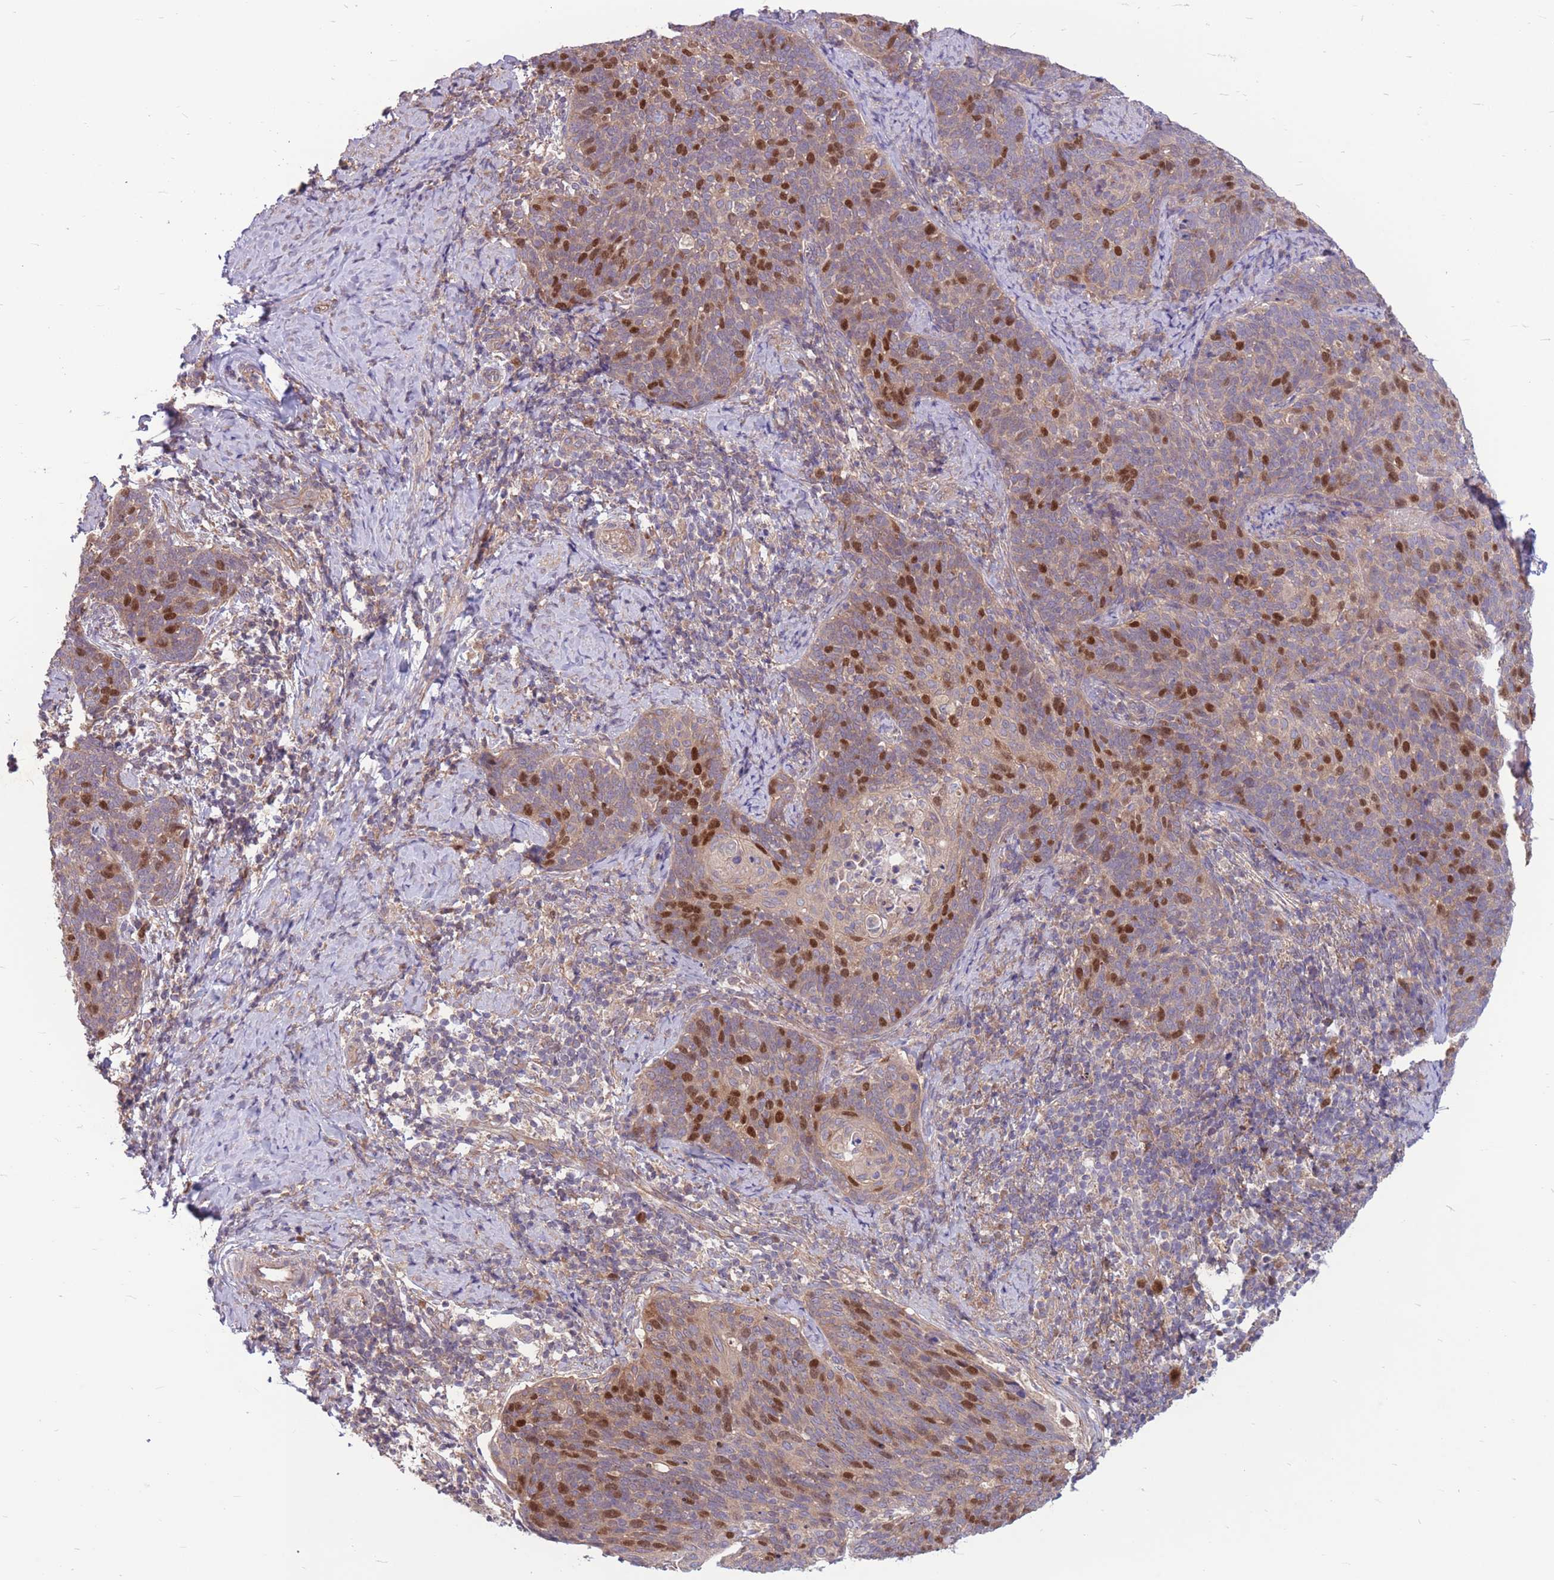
{"staining": {"intensity": "strong", "quantity": "25%-75%", "location": "nuclear"}, "tissue": "cervical cancer", "cell_type": "Tumor cells", "image_type": "cancer", "snomed": [{"axis": "morphology", "description": "Normal tissue, NOS"}, {"axis": "morphology", "description": "Squamous cell carcinoma, NOS"}, {"axis": "topography", "description": "Cervix"}], "caption": "A high-resolution micrograph shows IHC staining of cervical squamous cell carcinoma, which displays strong nuclear staining in approximately 25%-75% of tumor cells. Ihc stains the protein of interest in brown and the nuclei are stained blue.", "gene": "GMNN", "patient": {"sex": "female", "age": 39}}